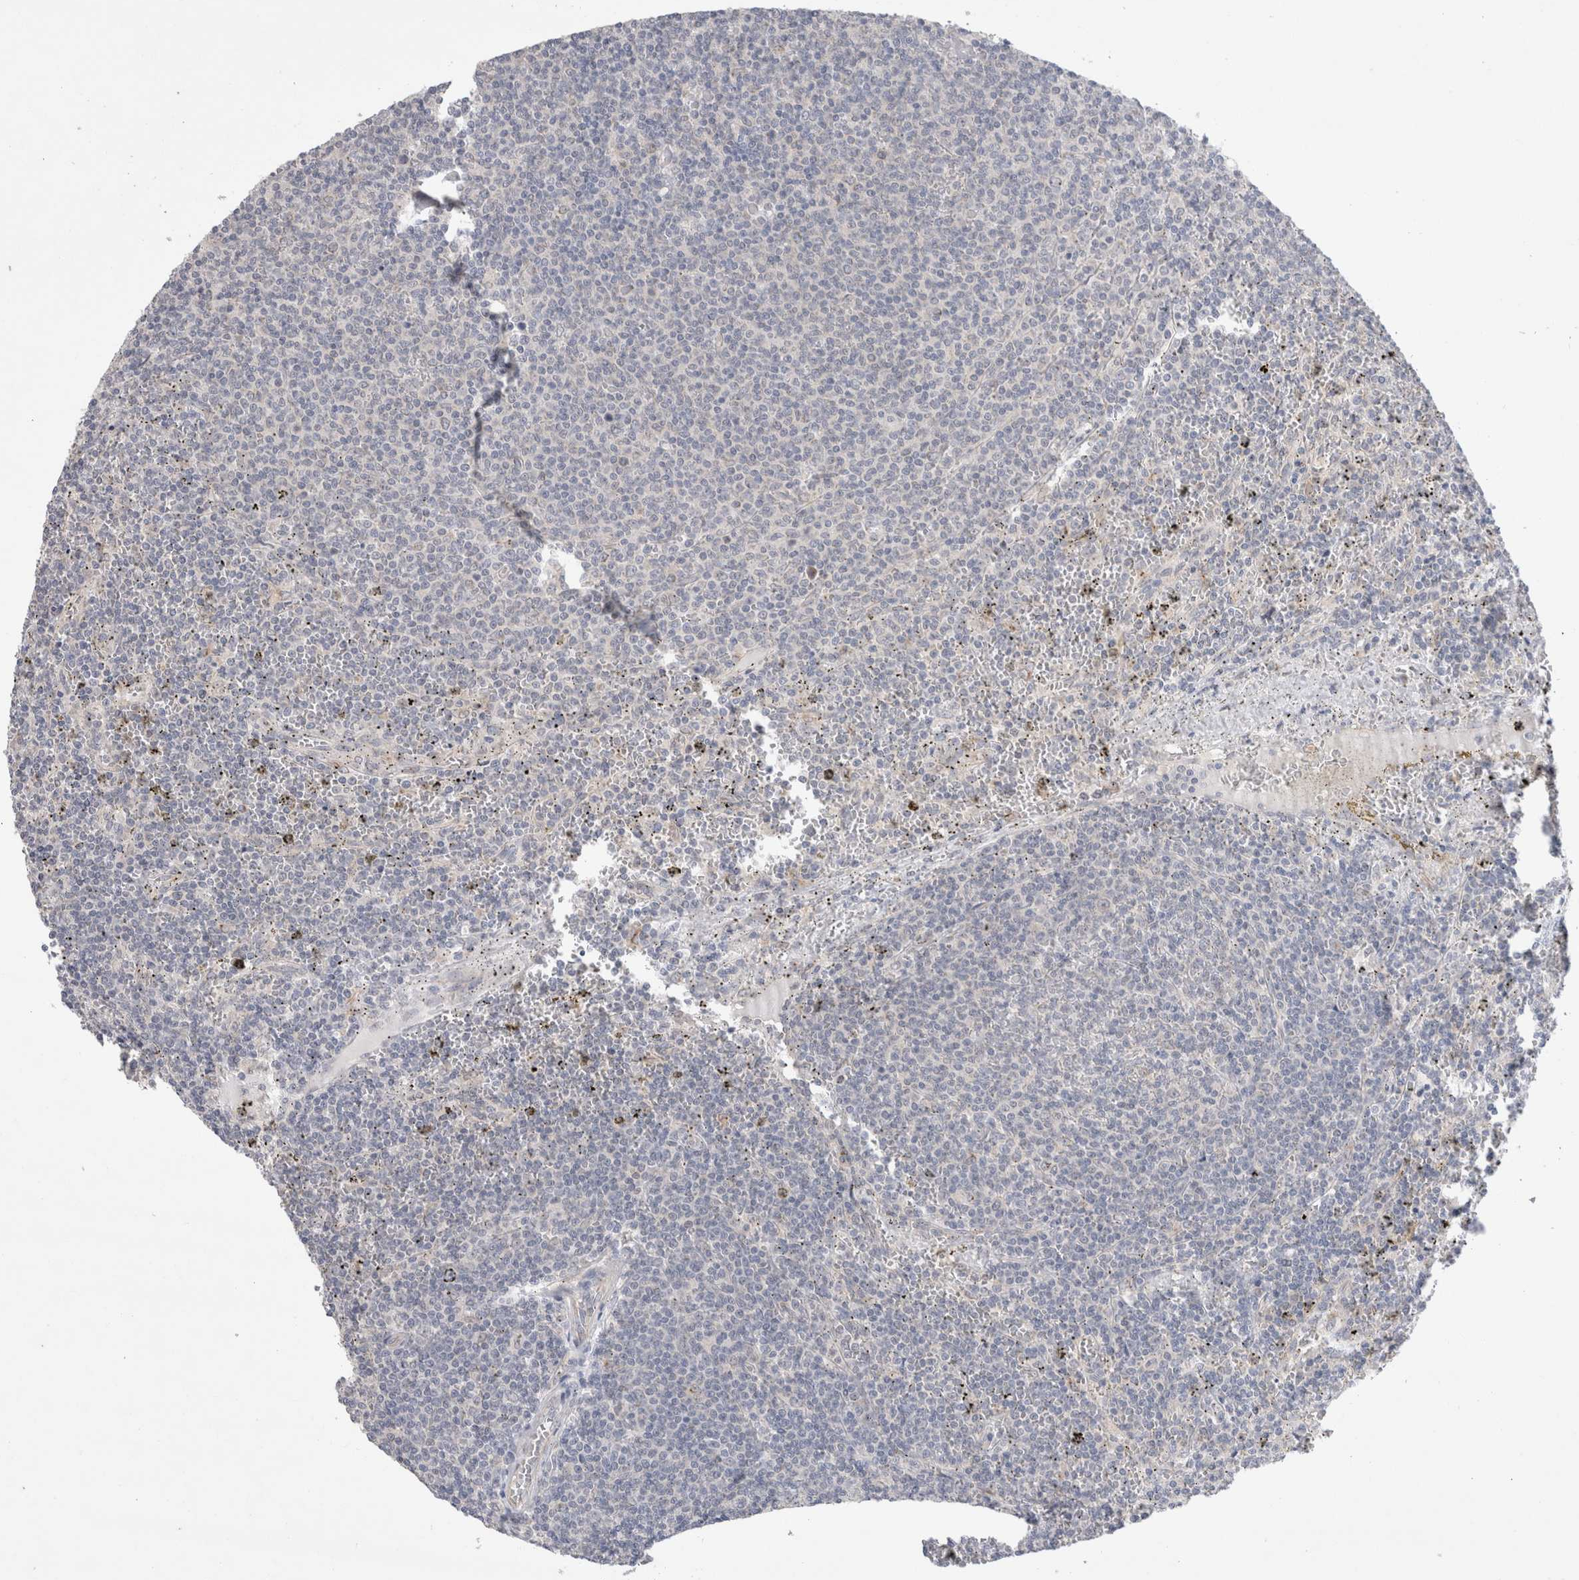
{"staining": {"intensity": "negative", "quantity": "none", "location": "none"}, "tissue": "lymphoma", "cell_type": "Tumor cells", "image_type": "cancer", "snomed": [{"axis": "morphology", "description": "Malignant lymphoma, non-Hodgkin's type, Low grade"}, {"axis": "topography", "description": "Spleen"}], "caption": "An immunohistochemistry (IHC) photomicrograph of lymphoma is shown. There is no staining in tumor cells of lymphoma. (DAB (3,3'-diaminobenzidine) immunohistochemistry visualized using brightfield microscopy, high magnification).", "gene": "BICD2", "patient": {"sex": "female", "age": 50}}